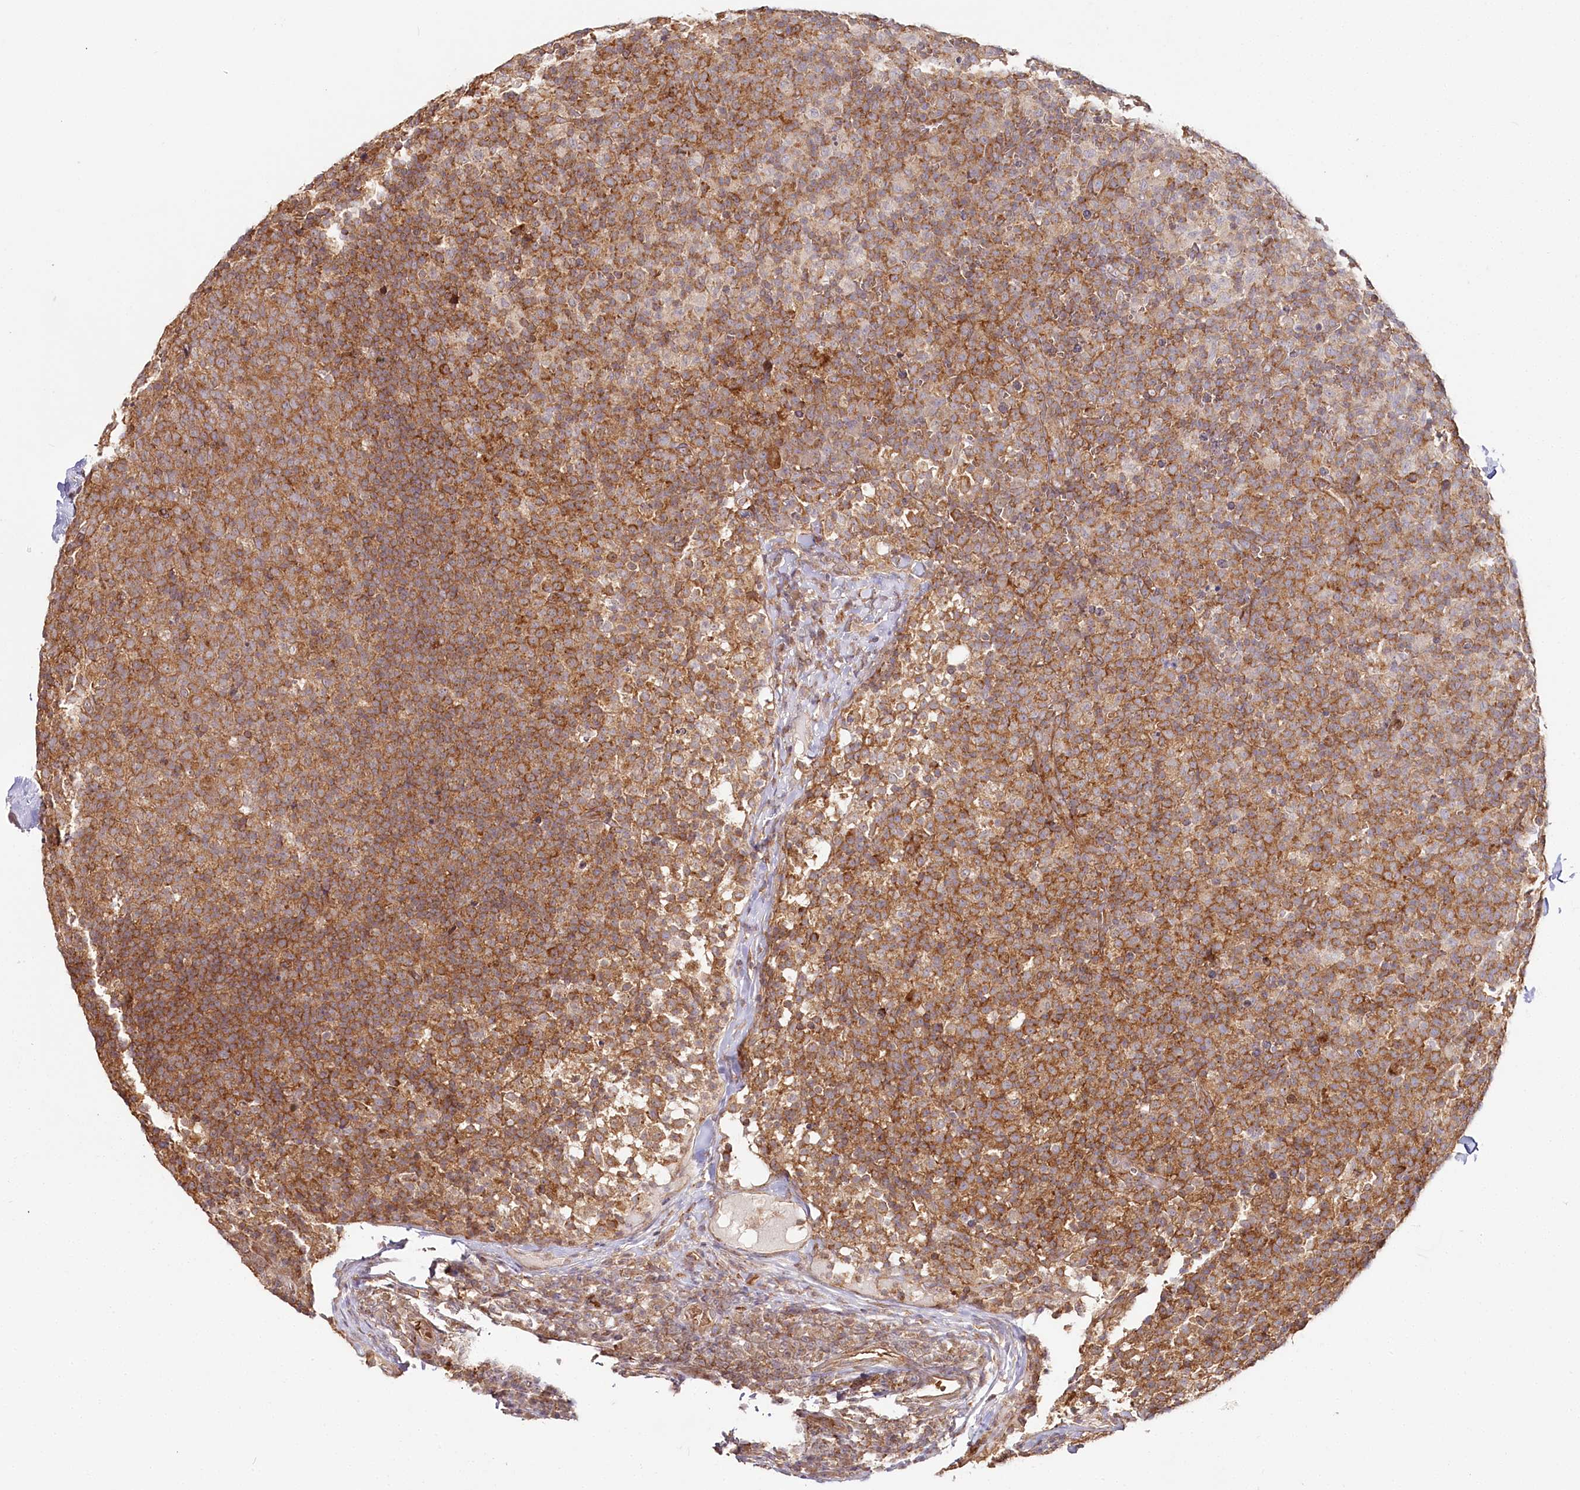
{"staining": {"intensity": "moderate", "quantity": ">75%", "location": "cytoplasmic/membranous"}, "tissue": "lymph node", "cell_type": "Germinal center cells", "image_type": "normal", "snomed": [{"axis": "morphology", "description": "Normal tissue, NOS"}, {"axis": "morphology", "description": "Inflammation, NOS"}, {"axis": "topography", "description": "Lymph node"}], "caption": "IHC staining of unremarkable lymph node, which reveals medium levels of moderate cytoplasmic/membranous expression in about >75% of germinal center cells indicating moderate cytoplasmic/membranous protein expression. The staining was performed using DAB (brown) for protein detection and nuclei were counterstained in hematoxylin (blue).", "gene": "OTUD4", "patient": {"sex": "male", "age": 55}}